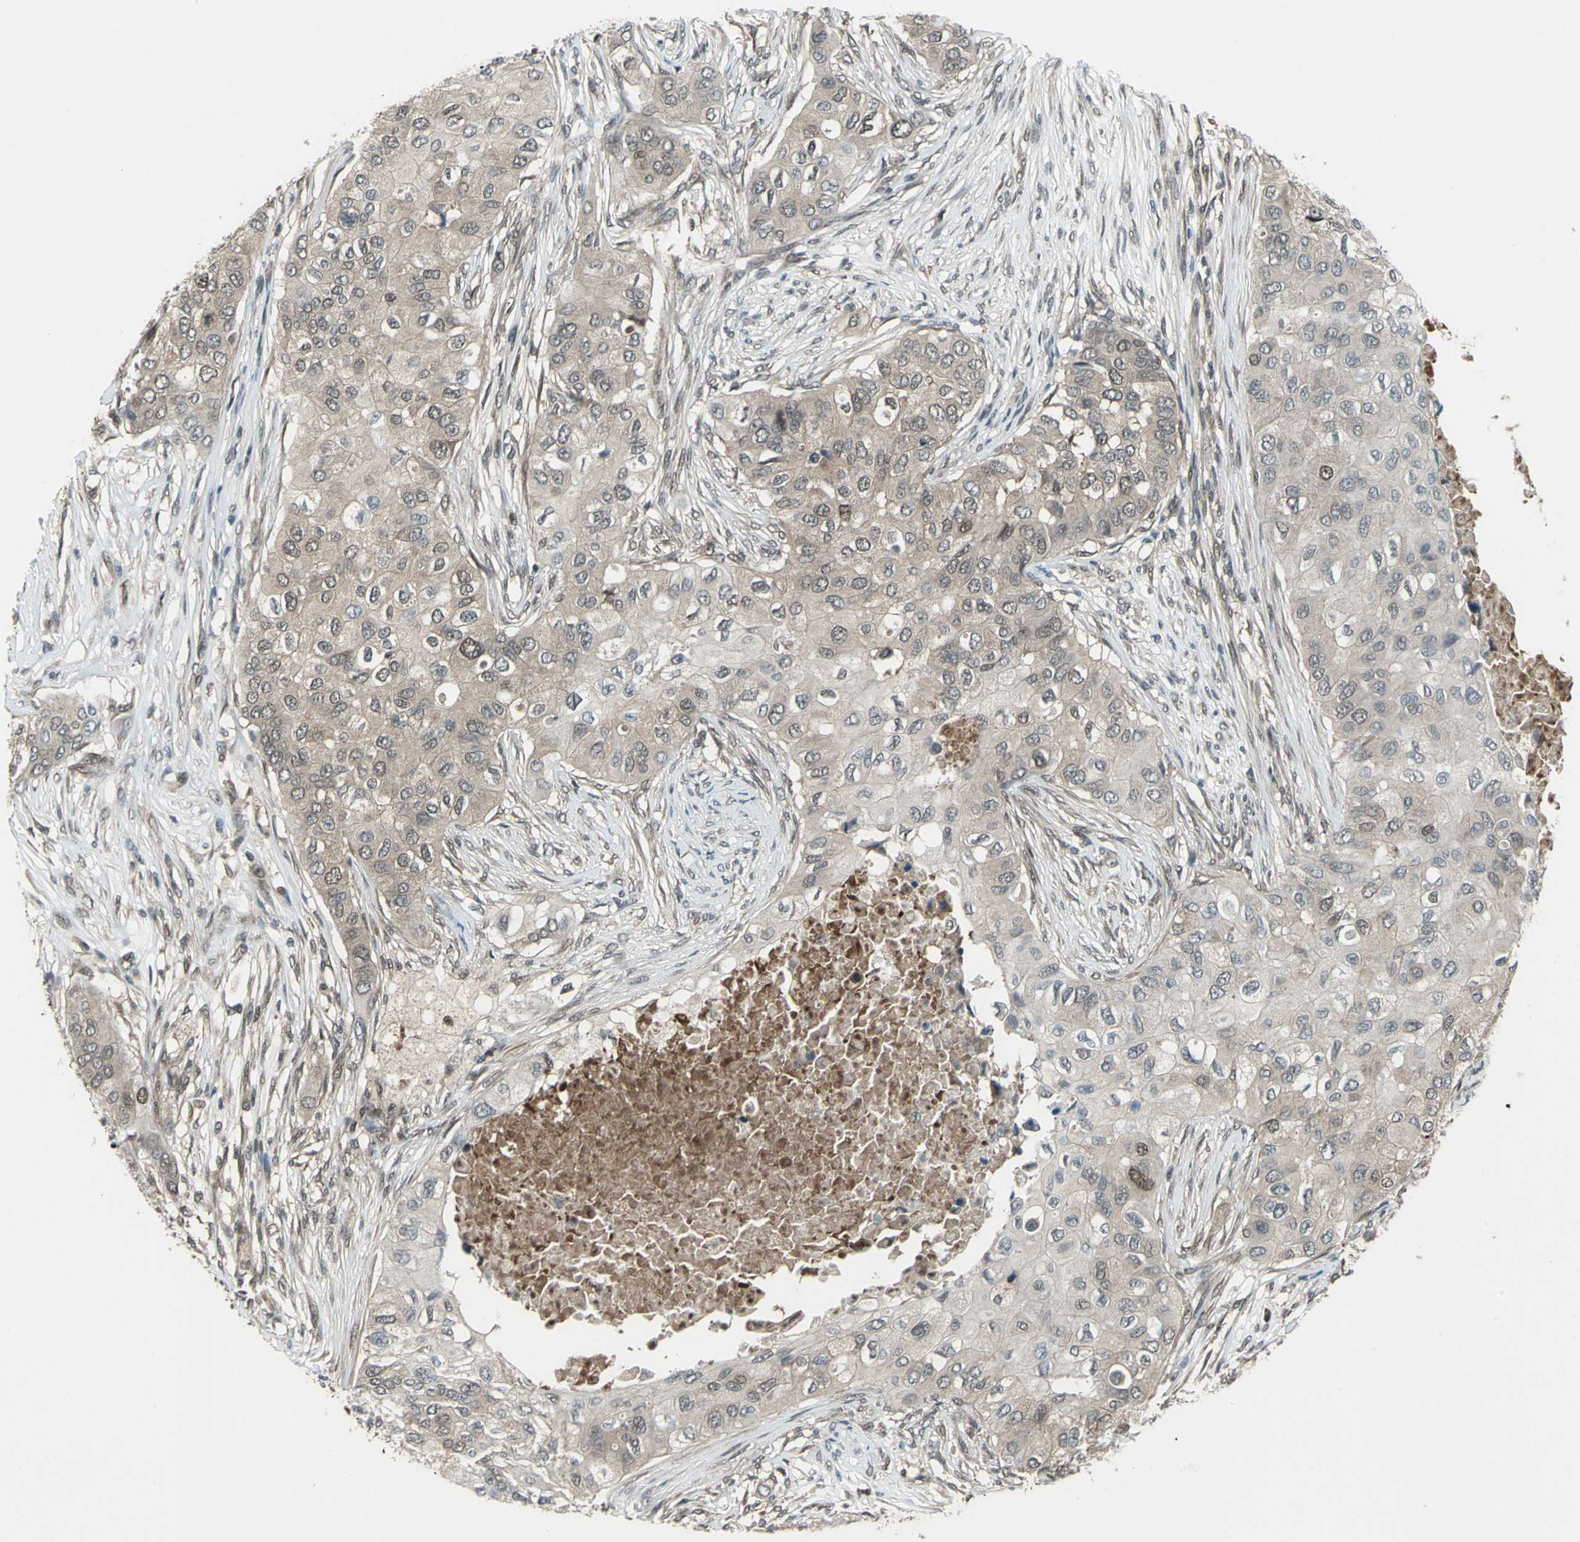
{"staining": {"intensity": "weak", "quantity": ">75%", "location": "cytoplasmic/membranous,nuclear"}, "tissue": "breast cancer", "cell_type": "Tumor cells", "image_type": "cancer", "snomed": [{"axis": "morphology", "description": "Normal tissue, NOS"}, {"axis": "morphology", "description": "Duct carcinoma"}, {"axis": "topography", "description": "Breast"}], "caption": "The histopathology image demonstrates a brown stain indicating the presence of a protein in the cytoplasmic/membranous and nuclear of tumor cells in breast infiltrating ductal carcinoma.", "gene": "COPS5", "patient": {"sex": "female", "age": 49}}